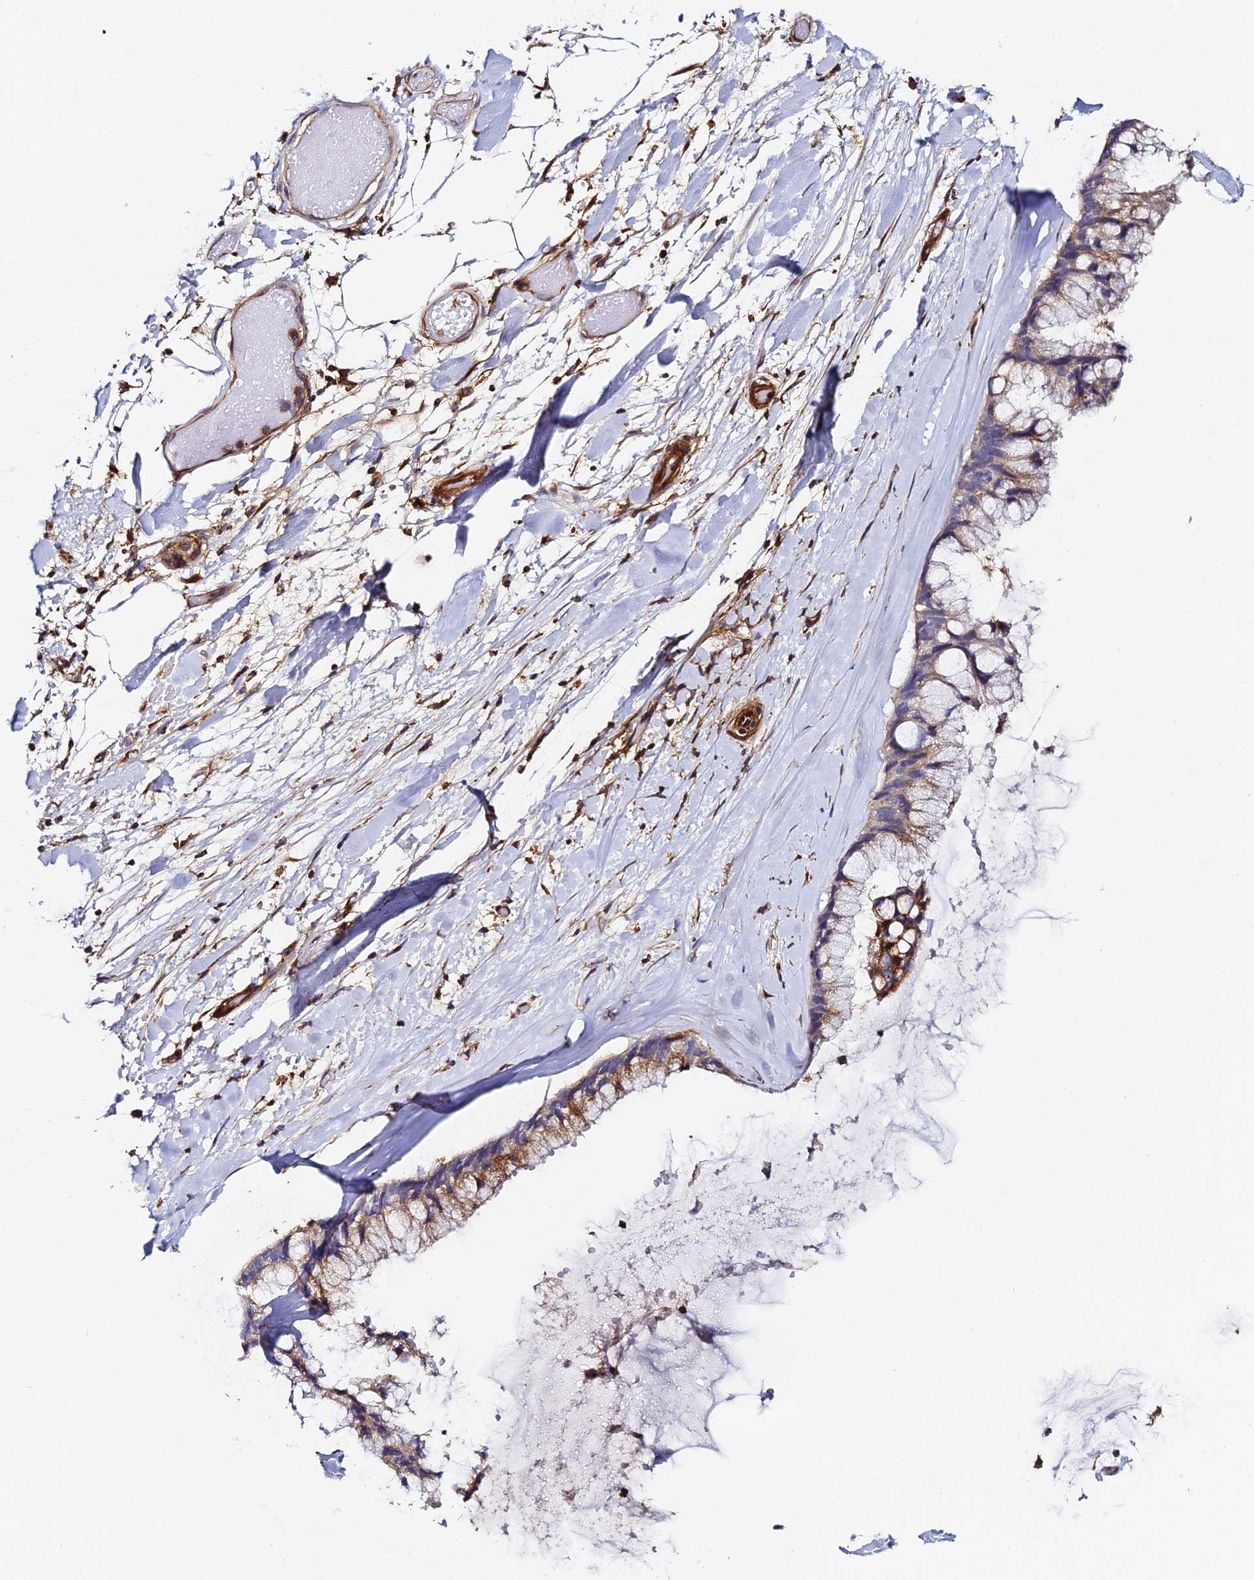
{"staining": {"intensity": "strong", "quantity": ">75%", "location": "cytoplasmic/membranous"}, "tissue": "ovarian cancer", "cell_type": "Tumor cells", "image_type": "cancer", "snomed": [{"axis": "morphology", "description": "Cystadenocarcinoma, mucinous, NOS"}, {"axis": "topography", "description": "Ovary"}], "caption": "Strong cytoplasmic/membranous protein expression is present in approximately >75% of tumor cells in ovarian cancer (mucinous cystadenocarcinoma).", "gene": "TRPV2", "patient": {"sex": "female", "age": 39}}